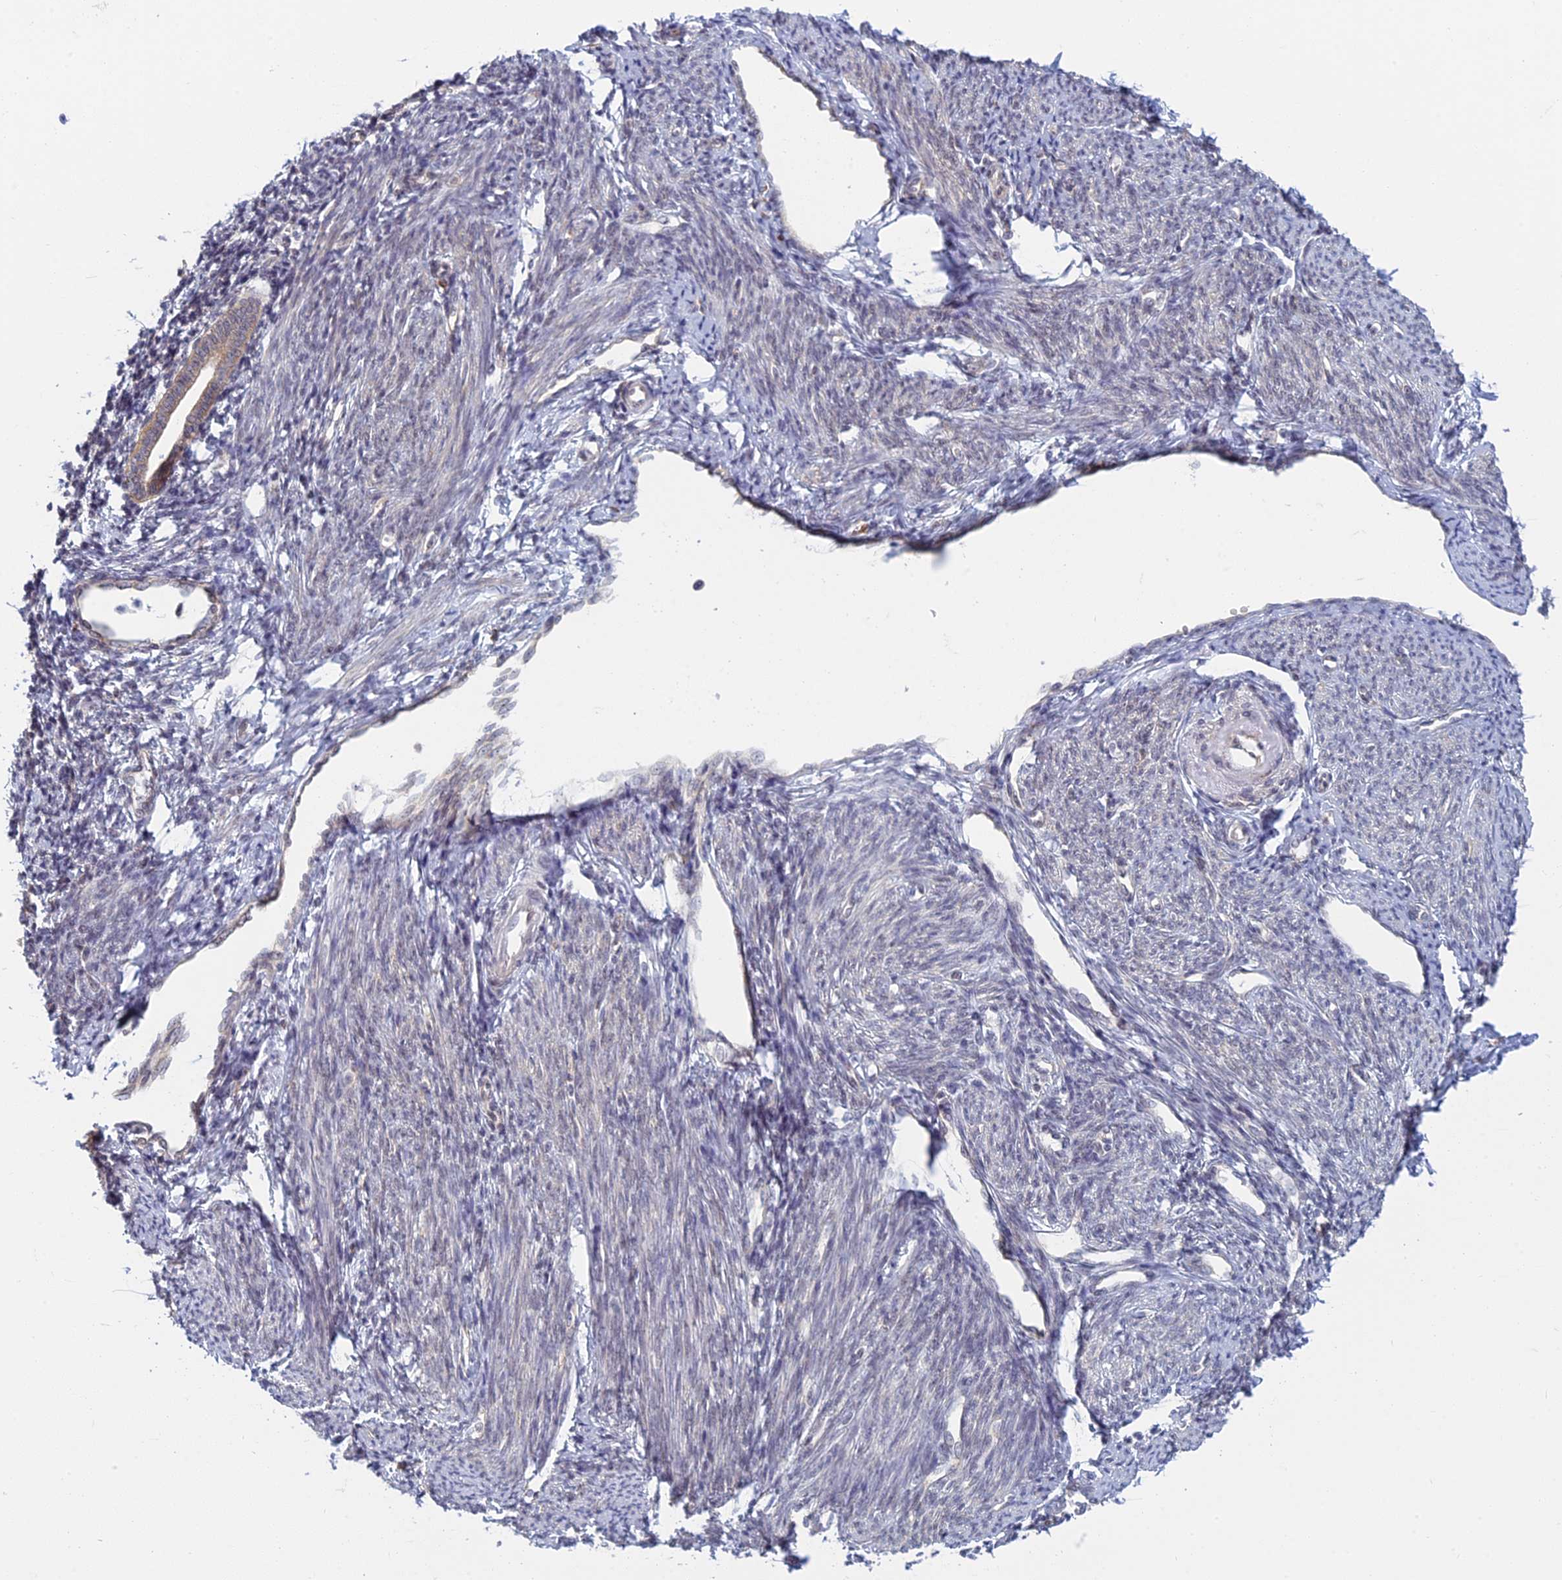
{"staining": {"intensity": "negative", "quantity": "none", "location": "none"}, "tissue": "endometrium", "cell_type": "Cells in endometrial stroma", "image_type": "normal", "snomed": [{"axis": "morphology", "description": "Normal tissue, NOS"}, {"axis": "topography", "description": "Endometrium"}], "caption": "Photomicrograph shows no protein staining in cells in endometrial stroma of unremarkable endometrium. (DAB IHC with hematoxylin counter stain).", "gene": "RPS19BP1", "patient": {"sex": "female", "age": 56}}